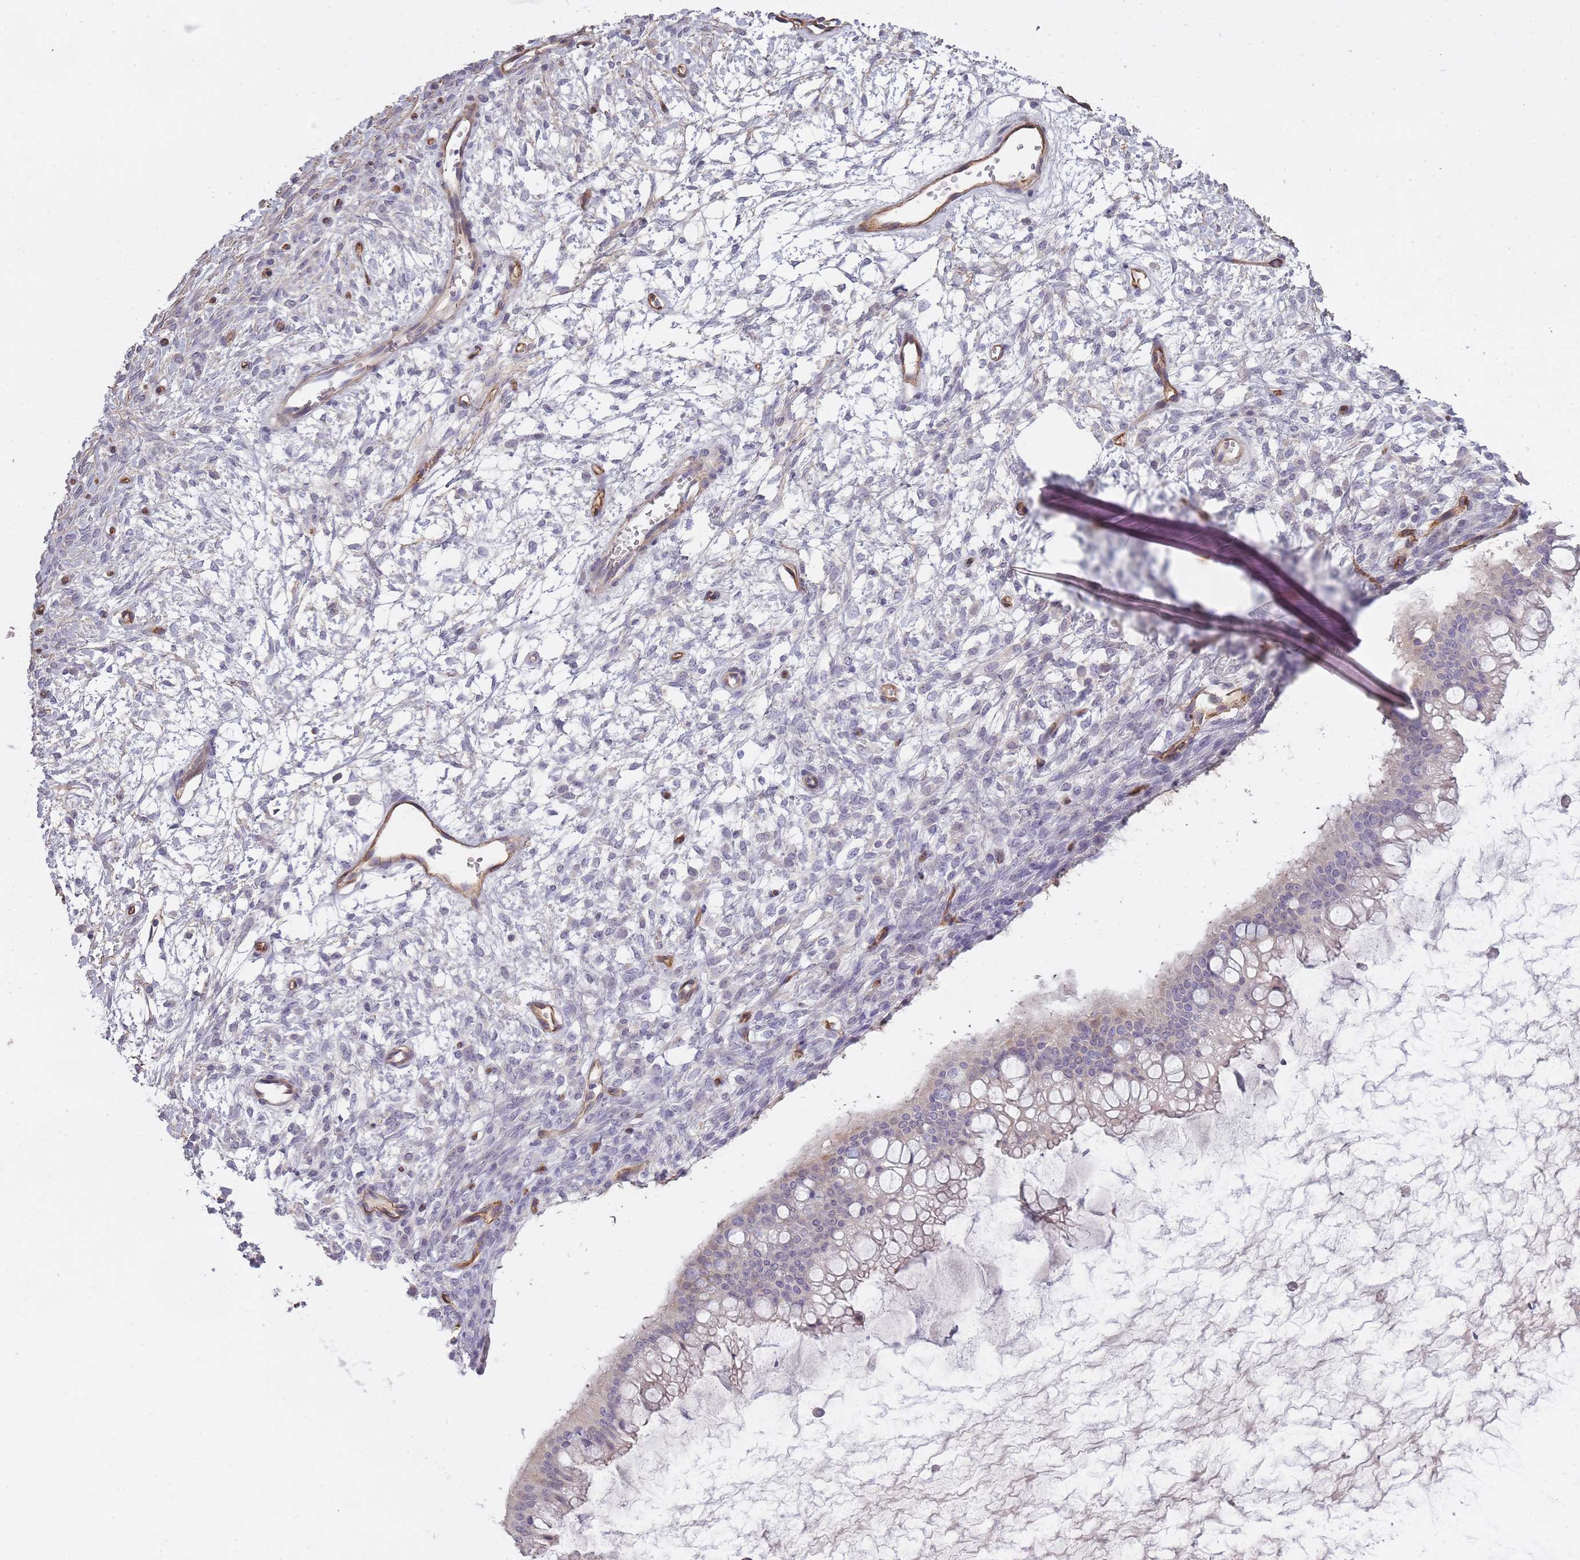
{"staining": {"intensity": "weak", "quantity": "<25%", "location": "cytoplasmic/membranous,nuclear"}, "tissue": "ovarian cancer", "cell_type": "Tumor cells", "image_type": "cancer", "snomed": [{"axis": "morphology", "description": "Cystadenocarcinoma, mucinous, NOS"}, {"axis": "topography", "description": "Ovary"}], "caption": "A histopathology image of human mucinous cystadenocarcinoma (ovarian) is negative for staining in tumor cells. The staining was performed using DAB (3,3'-diaminobenzidine) to visualize the protein expression in brown, while the nuclei were stained in blue with hematoxylin (Magnification: 20x).", "gene": "SLC8A2", "patient": {"sex": "female", "age": 73}}